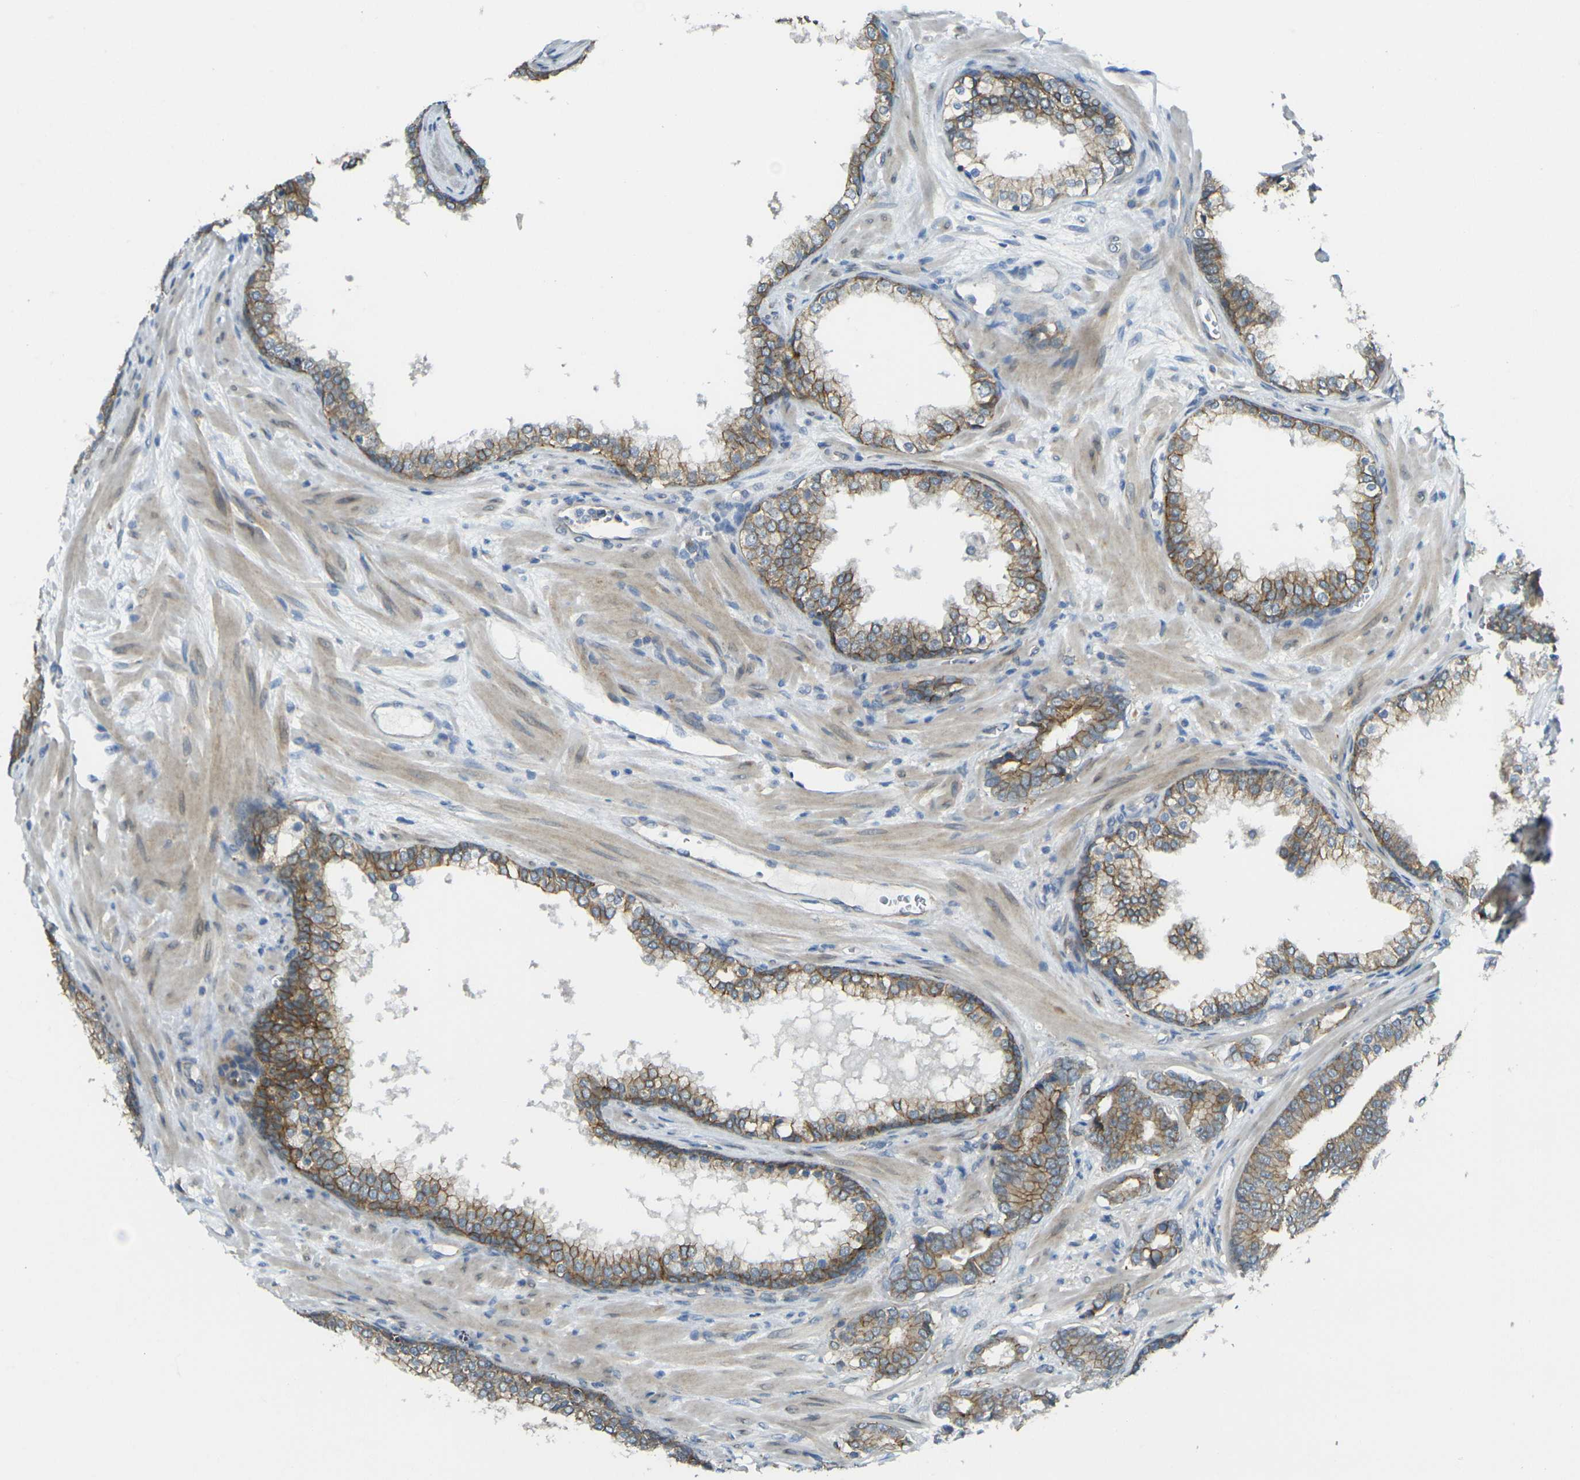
{"staining": {"intensity": "moderate", "quantity": ">75%", "location": "cytoplasmic/membranous"}, "tissue": "prostate cancer", "cell_type": "Tumor cells", "image_type": "cancer", "snomed": [{"axis": "morphology", "description": "Adenocarcinoma, Low grade"}, {"axis": "topography", "description": "Prostate"}], "caption": "Human low-grade adenocarcinoma (prostate) stained with a brown dye displays moderate cytoplasmic/membranous positive expression in approximately >75% of tumor cells.", "gene": "RHBDD1", "patient": {"sex": "male", "age": 58}}